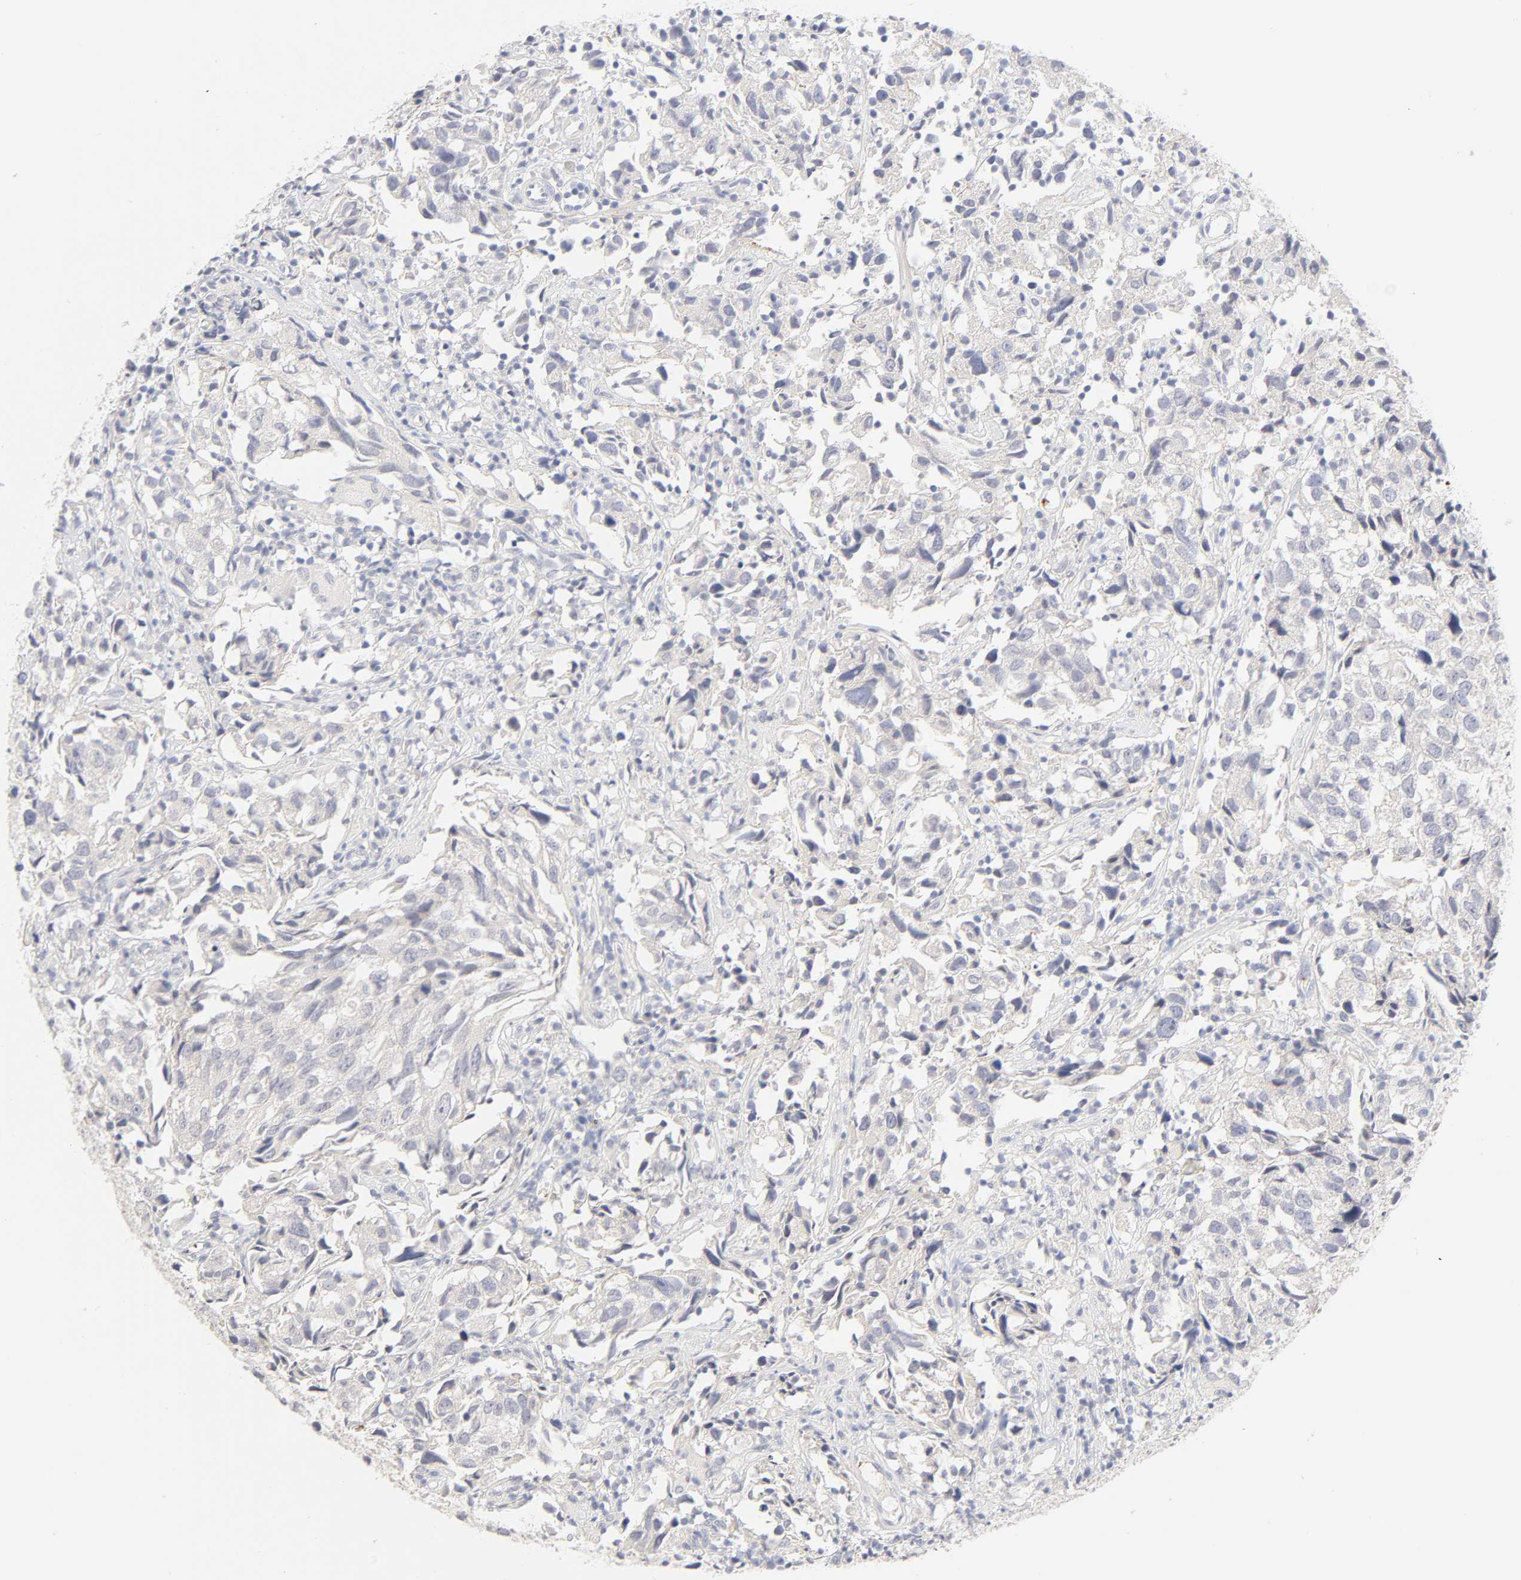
{"staining": {"intensity": "negative", "quantity": "none", "location": "none"}, "tissue": "urothelial cancer", "cell_type": "Tumor cells", "image_type": "cancer", "snomed": [{"axis": "morphology", "description": "Urothelial carcinoma, High grade"}, {"axis": "topography", "description": "Urinary bladder"}], "caption": "Immunohistochemical staining of urothelial cancer demonstrates no significant positivity in tumor cells. (DAB immunohistochemistry visualized using brightfield microscopy, high magnification).", "gene": "CYP4B1", "patient": {"sex": "female", "age": 75}}